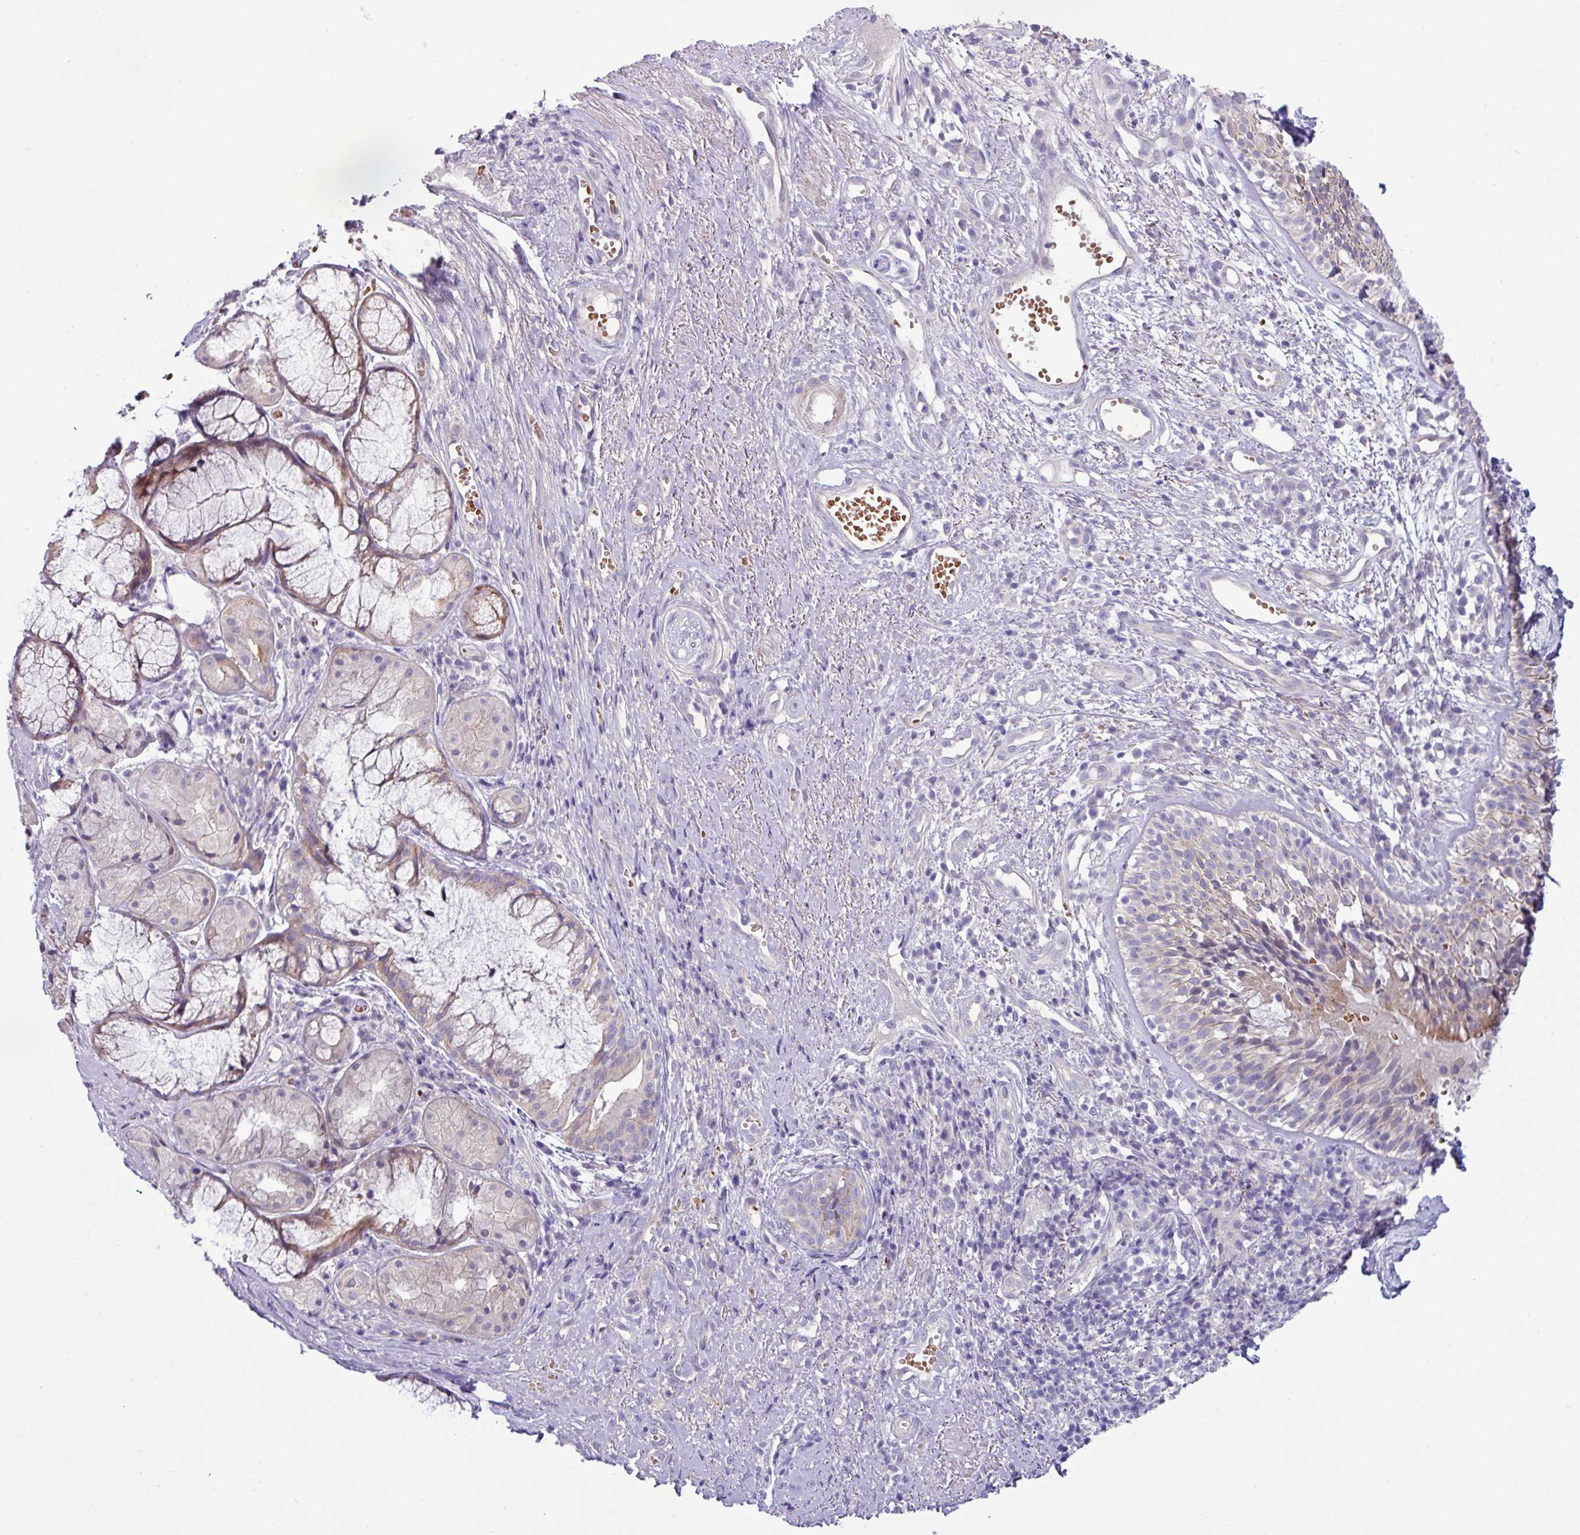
{"staining": {"intensity": "moderate", "quantity": "25%-75%", "location": "cytoplasmic/membranous"}, "tissue": "nasopharynx", "cell_type": "Respiratory epithelial cells", "image_type": "normal", "snomed": [{"axis": "morphology", "description": "Normal tissue, NOS"}, {"axis": "topography", "description": "Cartilage tissue"}, {"axis": "topography", "description": "Nasopharynx"}, {"axis": "topography", "description": "Thyroid gland"}], "caption": "Immunohistochemical staining of normal human nasopharynx demonstrates medium levels of moderate cytoplasmic/membranous positivity in about 25%-75% of respiratory epithelial cells. The staining was performed using DAB (3,3'-diaminobenzidine), with brown indicating positive protein expression. Nuclei are stained blue with hematoxylin.", "gene": "ACAP3", "patient": {"sex": "male", "age": 63}}